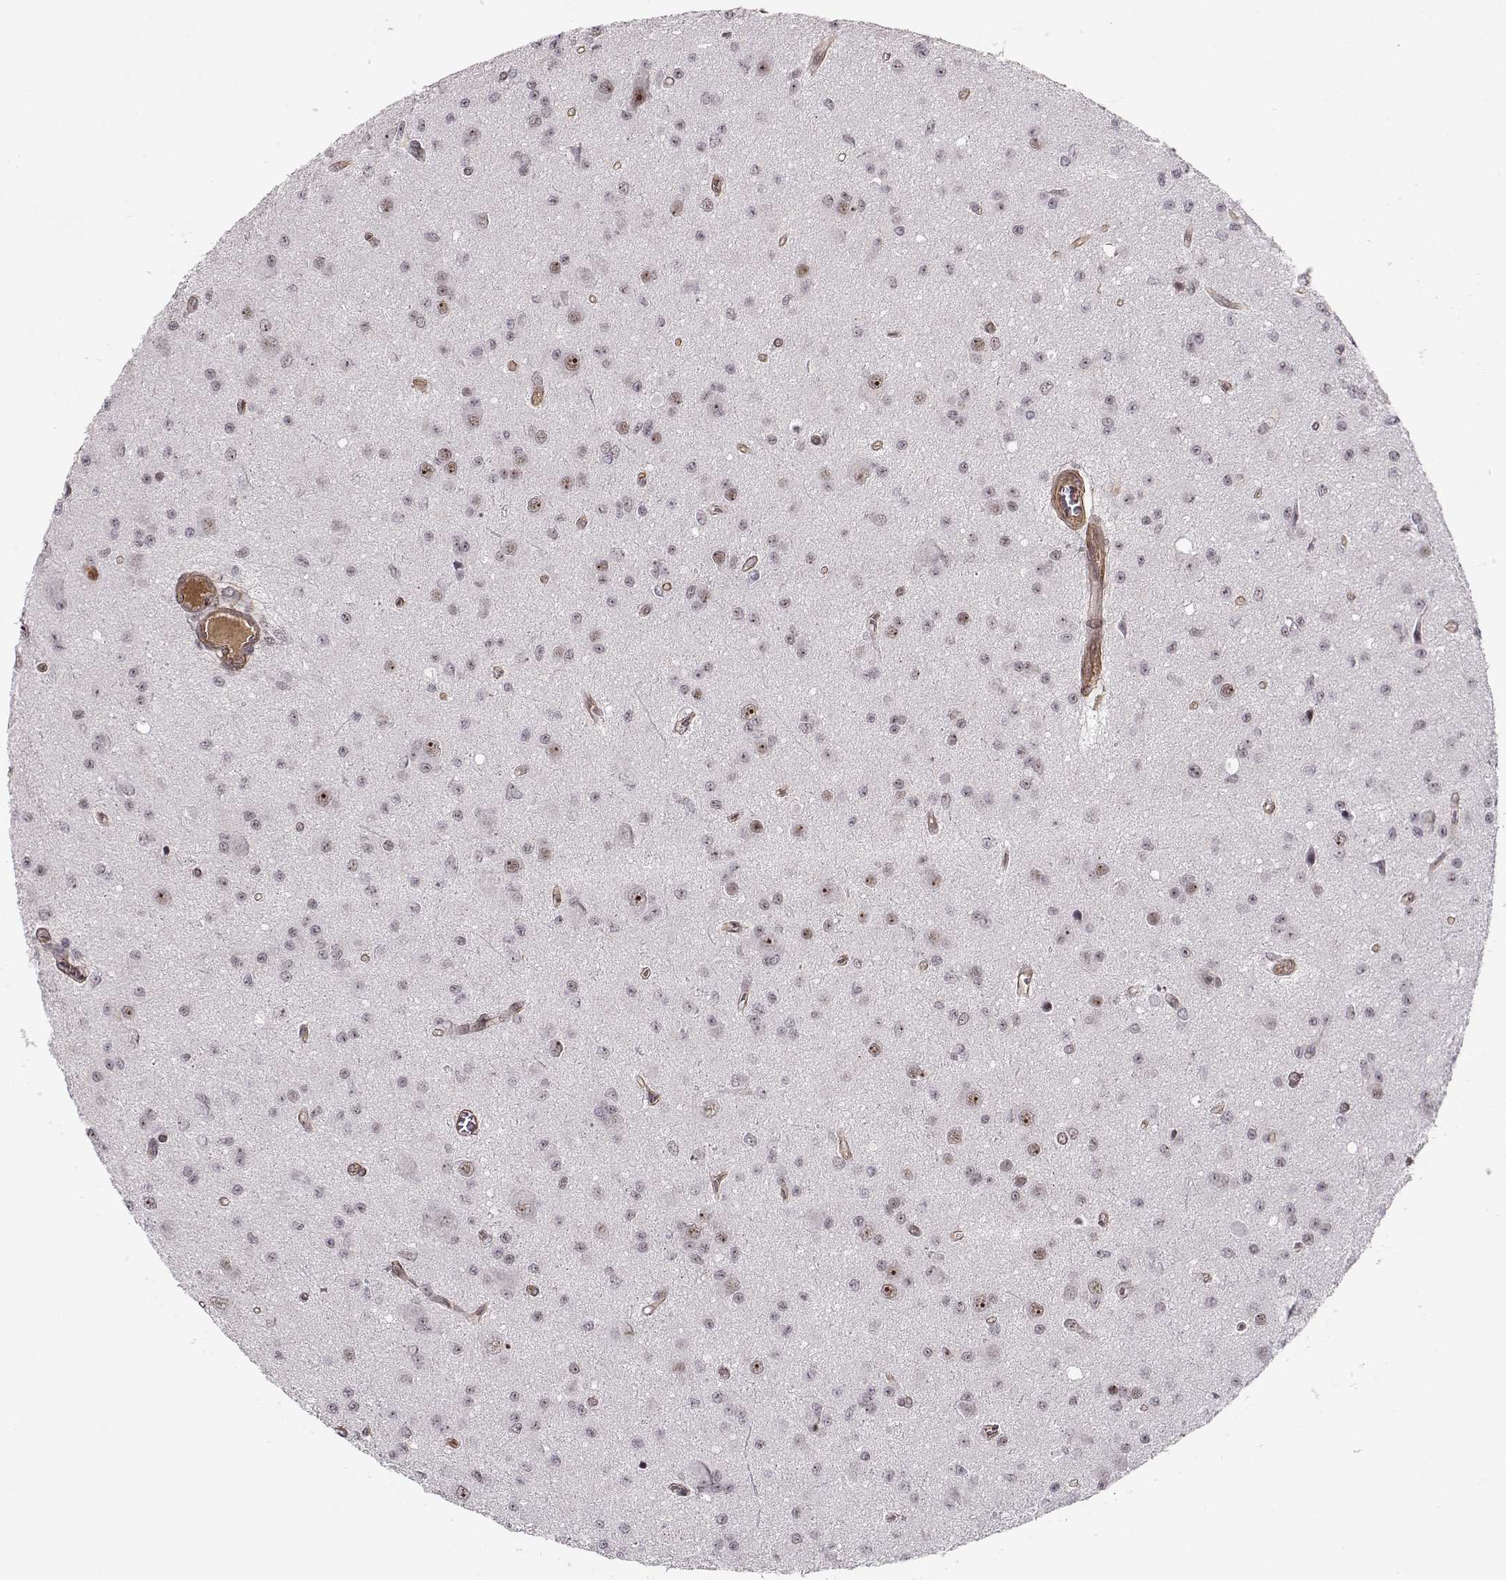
{"staining": {"intensity": "negative", "quantity": "none", "location": "none"}, "tissue": "glioma", "cell_type": "Tumor cells", "image_type": "cancer", "snomed": [{"axis": "morphology", "description": "Glioma, malignant, Low grade"}, {"axis": "topography", "description": "Brain"}], "caption": "This is an immunohistochemistry (IHC) photomicrograph of human malignant glioma (low-grade). There is no staining in tumor cells.", "gene": "CIR1", "patient": {"sex": "female", "age": 45}}